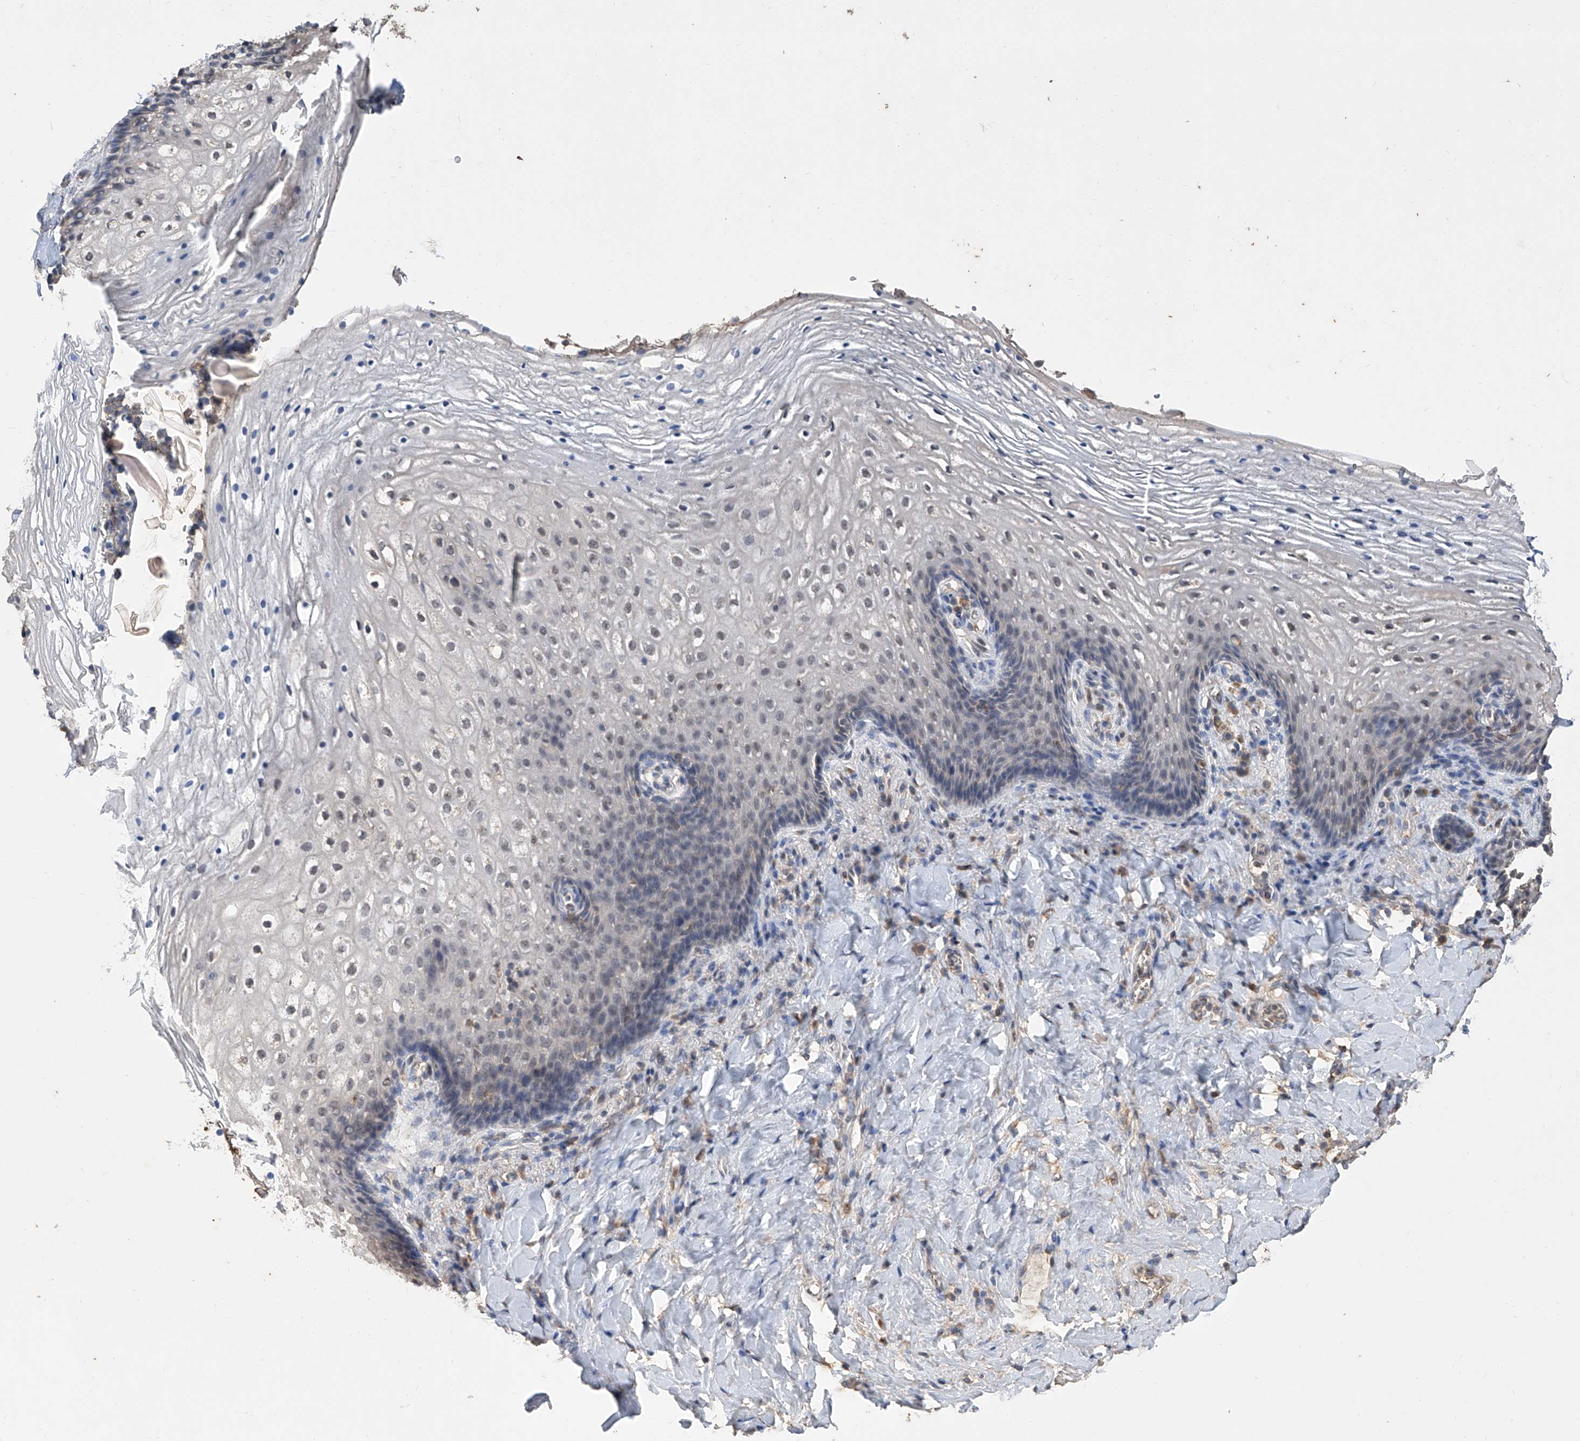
{"staining": {"intensity": "weak", "quantity": "<25%", "location": "nuclear"}, "tissue": "vagina", "cell_type": "Squamous epithelial cells", "image_type": "normal", "snomed": [{"axis": "morphology", "description": "Normal tissue, NOS"}, {"axis": "topography", "description": "Vagina"}], "caption": "Normal vagina was stained to show a protein in brown. There is no significant staining in squamous epithelial cells. (DAB (3,3'-diaminobenzidine) immunohistochemistry (IHC) visualized using brightfield microscopy, high magnification).", "gene": "GPT", "patient": {"sex": "female", "age": 60}}